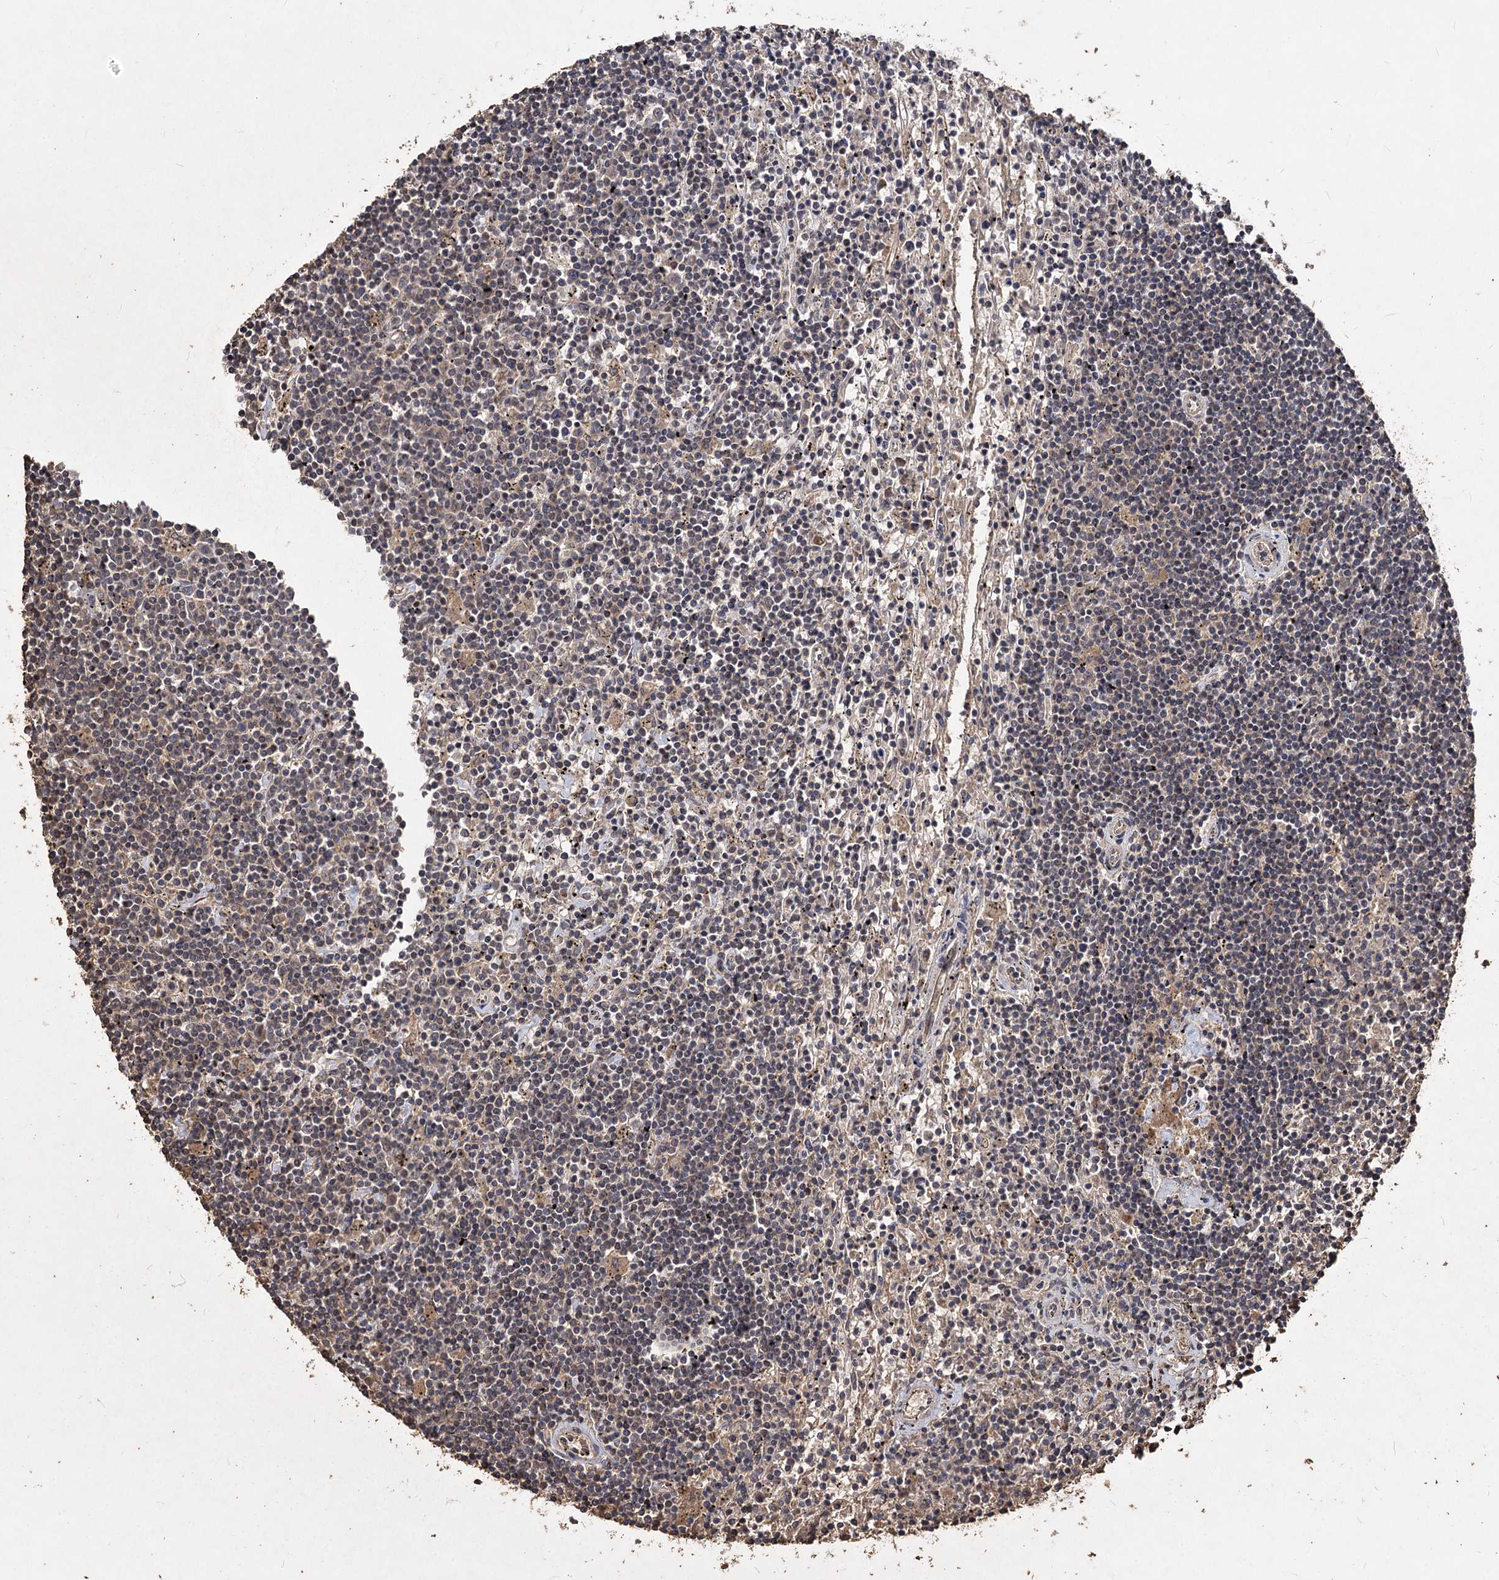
{"staining": {"intensity": "negative", "quantity": "none", "location": "none"}, "tissue": "lymphoma", "cell_type": "Tumor cells", "image_type": "cancer", "snomed": [{"axis": "morphology", "description": "Malignant lymphoma, non-Hodgkin's type, Low grade"}, {"axis": "topography", "description": "Spleen"}], "caption": "High power microscopy micrograph of an immunohistochemistry (IHC) image of lymphoma, revealing no significant staining in tumor cells. (Immunohistochemistry, brightfield microscopy, high magnification).", "gene": "VPS51", "patient": {"sex": "male", "age": 76}}